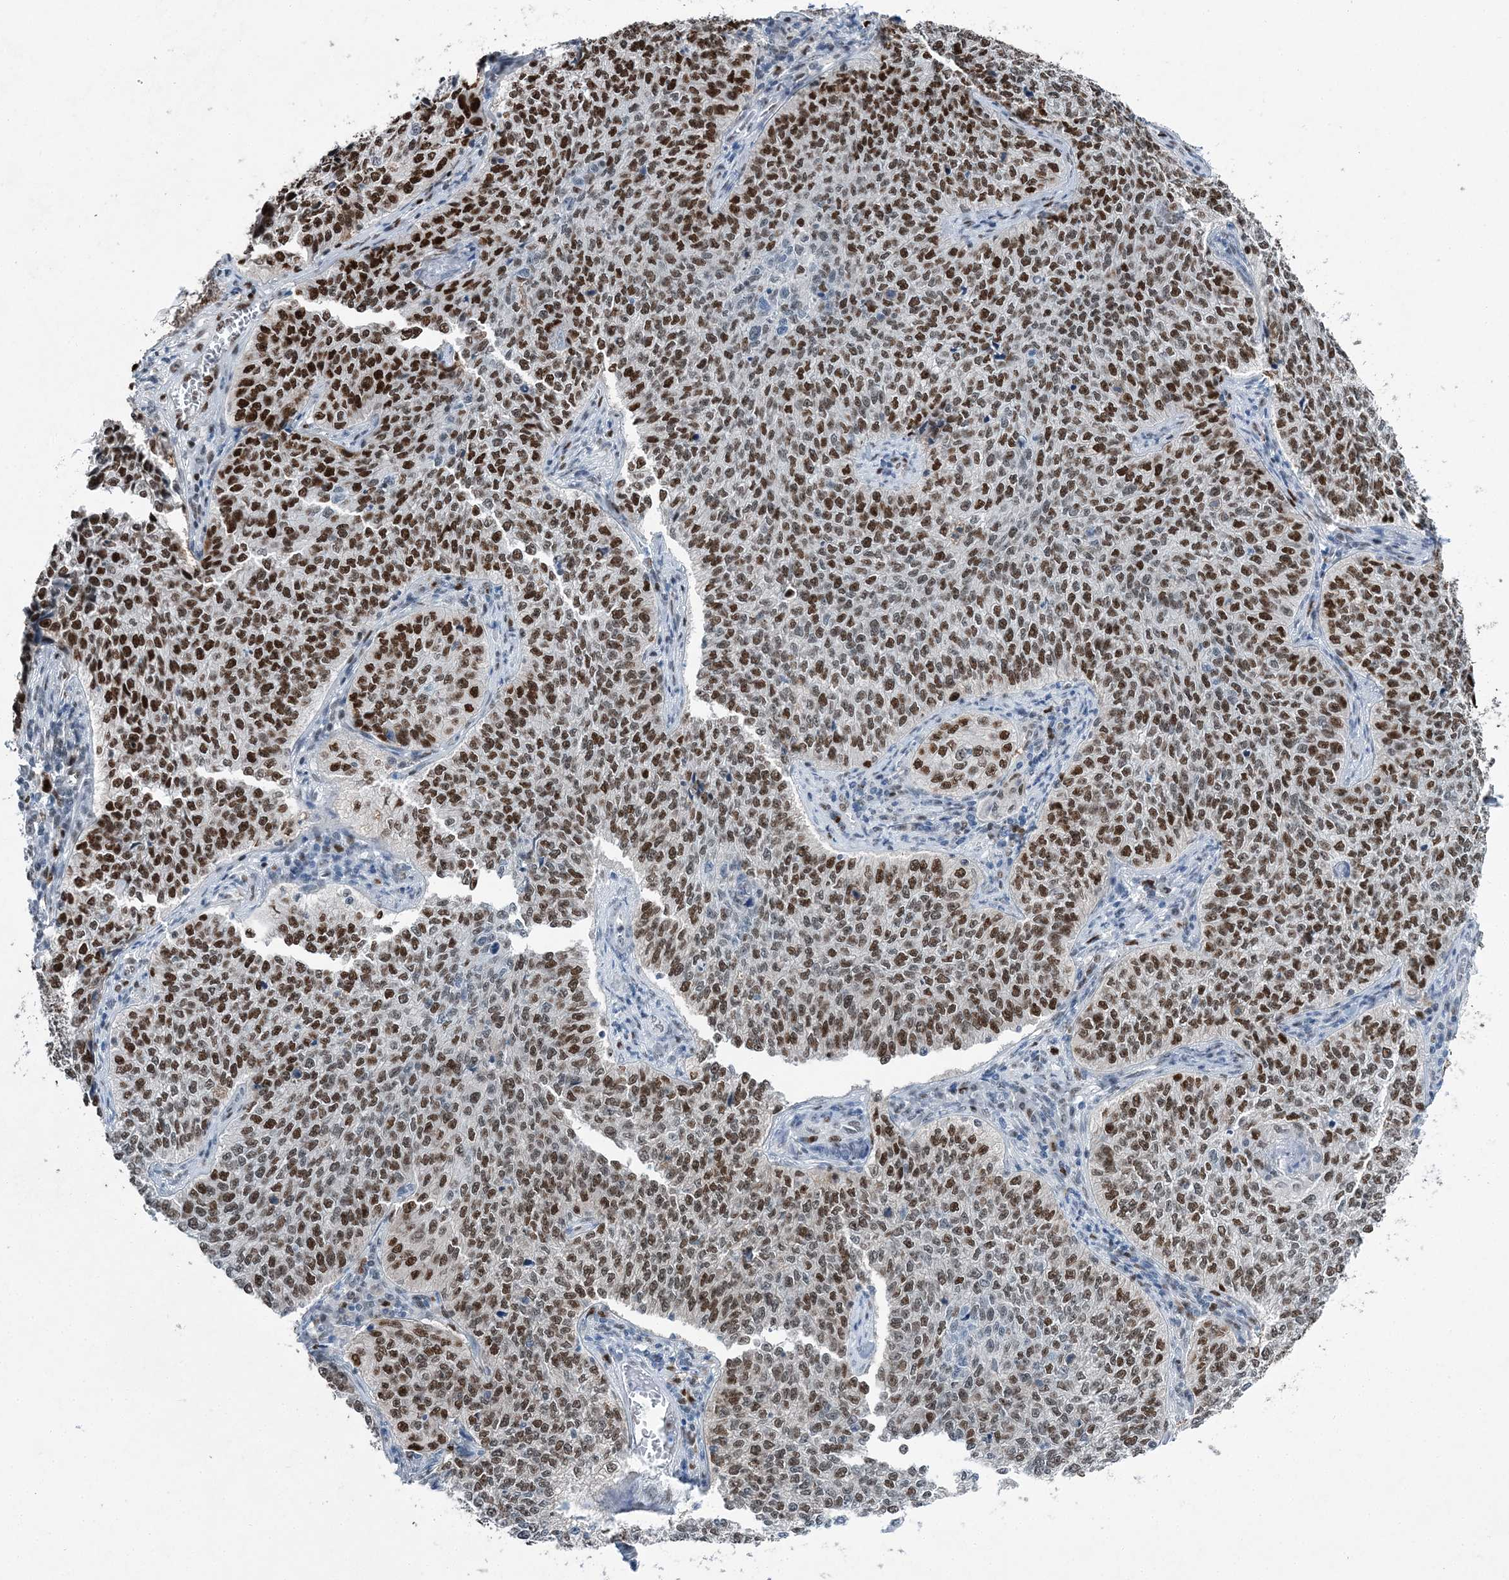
{"staining": {"intensity": "strong", "quantity": "25%-75%", "location": "nuclear"}, "tissue": "cervical cancer", "cell_type": "Tumor cells", "image_type": "cancer", "snomed": [{"axis": "morphology", "description": "Squamous cell carcinoma, NOS"}, {"axis": "topography", "description": "Cervix"}], "caption": "Protein expression analysis of human cervical cancer reveals strong nuclear expression in about 25%-75% of tumor cells.", "gene": "HAT1", "patient": {"sex": "female", "age": 35}}